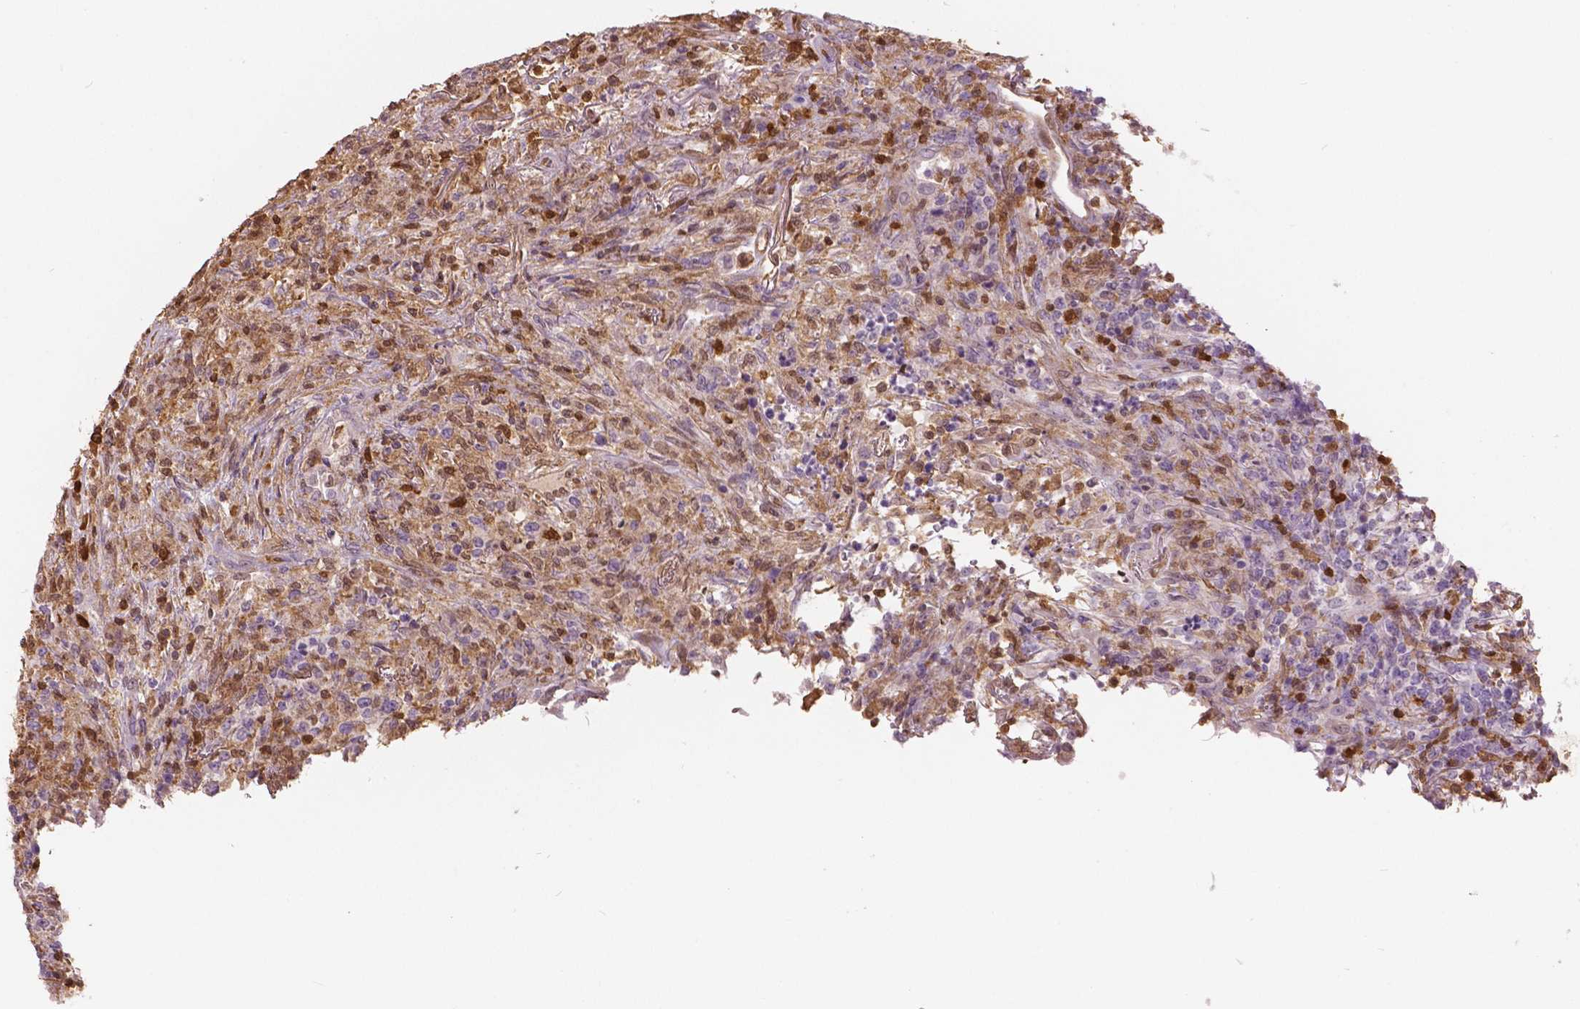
{"staining": {"intensity": "negative", "quantity": "none", "location": "none"}, "tissue": "lymphoma", "cell_type": "Tumor cells", "image_type": "cancer", "snomed": [{"axis": "morphology", "description": "Malignant lymphoma, non-Hodgkin's type, High grade"}, {"axis": "topography", "description": "Lung"}], "caption": "Image shows no significant protein expression in tumor cells of high-grade malignant lymphoma, non-Hodgkin's type. (Stains: DAB immunohistochemistry with hematoxylin counter stain, Microscopy: brightfield microscopy at high magnification).", "gene": "S100A4", "patient": {"sex": "male", "age": 79}}